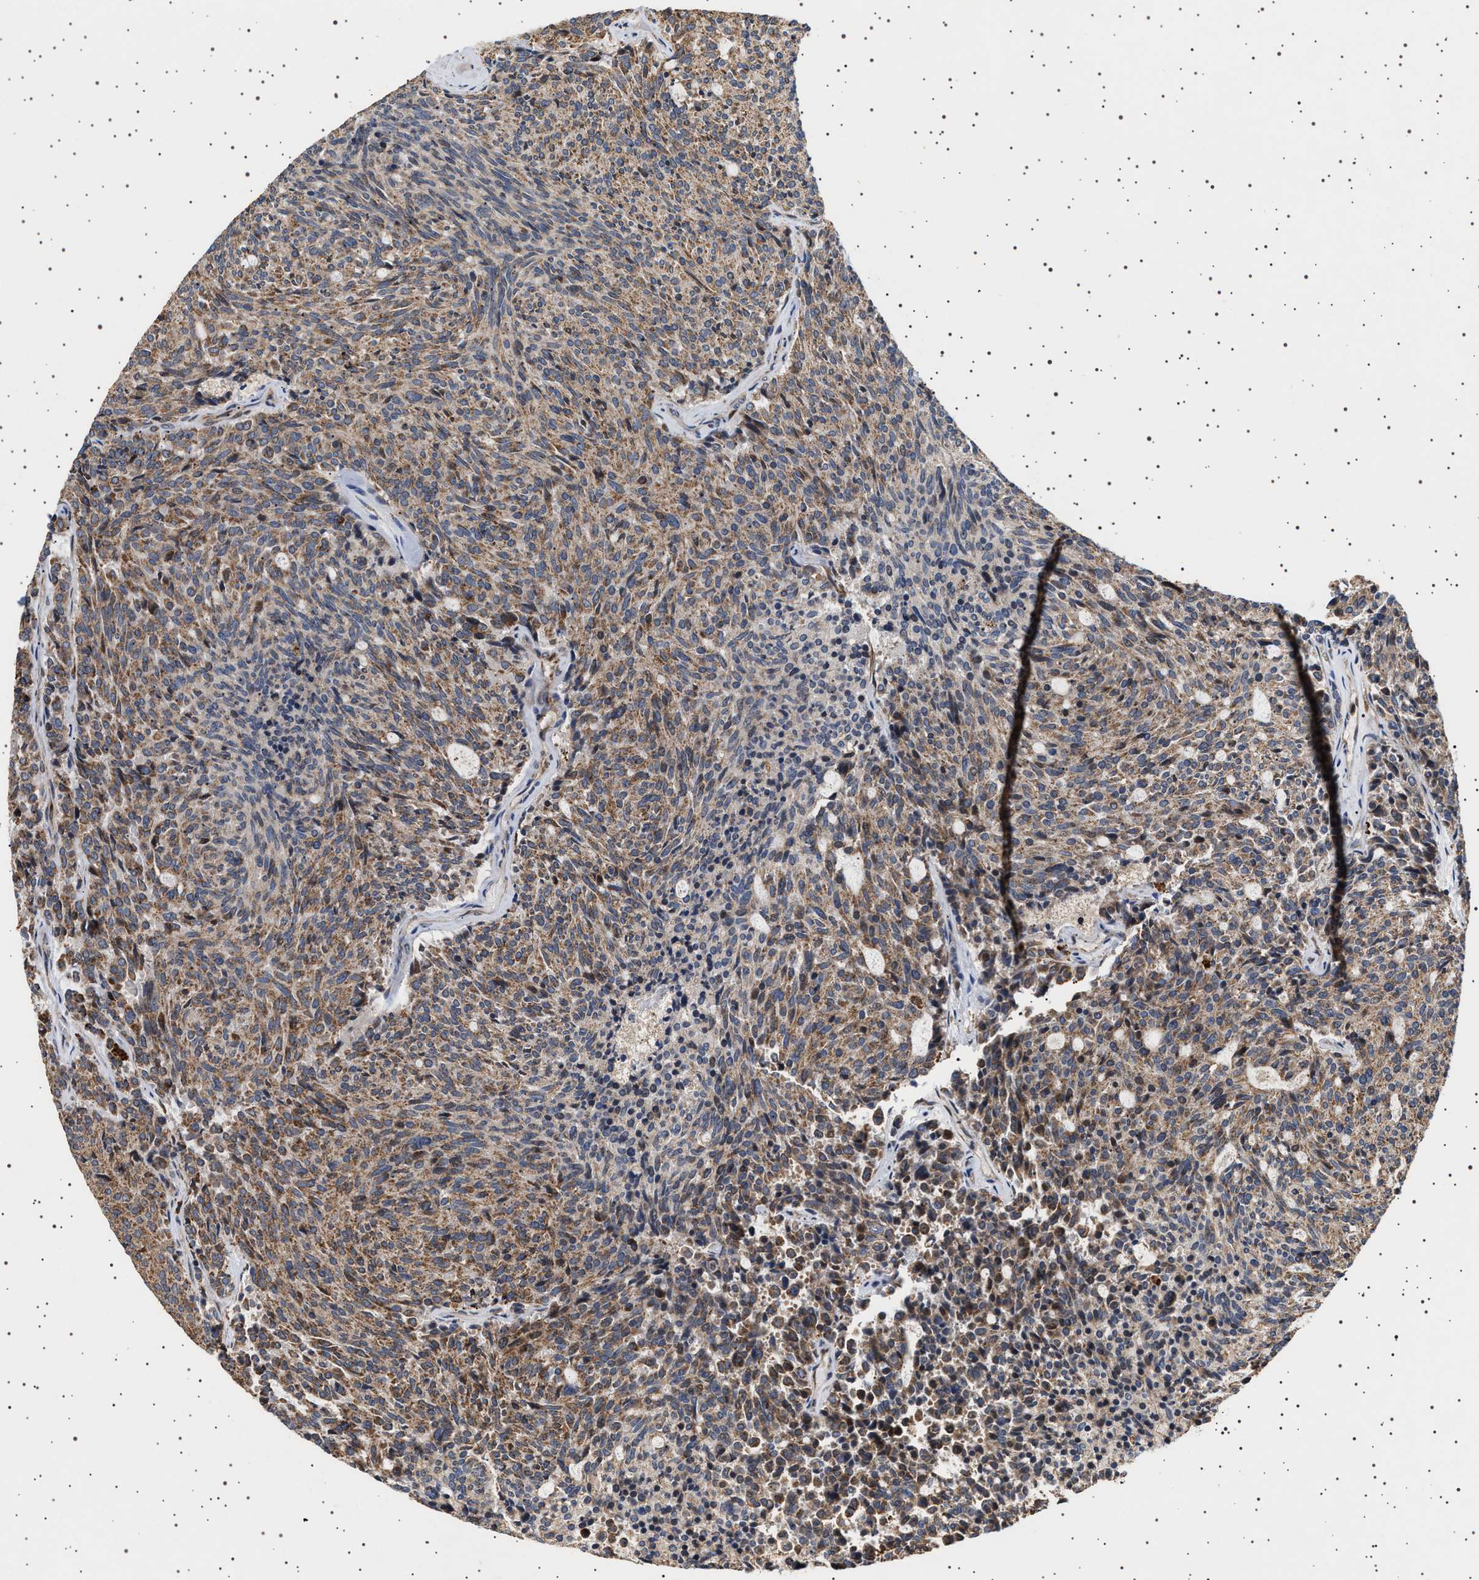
{"staining": {"intensity": "moderate", "quantity": ">75%", "location": "cytoplasmic/membranous"}, "tissue": "carcinoid", "cell_type": "Tumor cells", "image_type": "cancer", "snomed": [{"axis": "morphology", "description": "Carcinoid, malignant, NOS"}, {"axis": "topography", "description": "Pancreas"}], "caption": "Carcinoid (malignant) tissue reveals moderate cytoplasmic/membranous staining in about >75% of tumor cells, visualized by immunohistochemistry. (DAB = brown stain, brightfield microscopy at high magnification).", "gene": "TRUB2", "patient": {"sex": "female", "age": 54}}